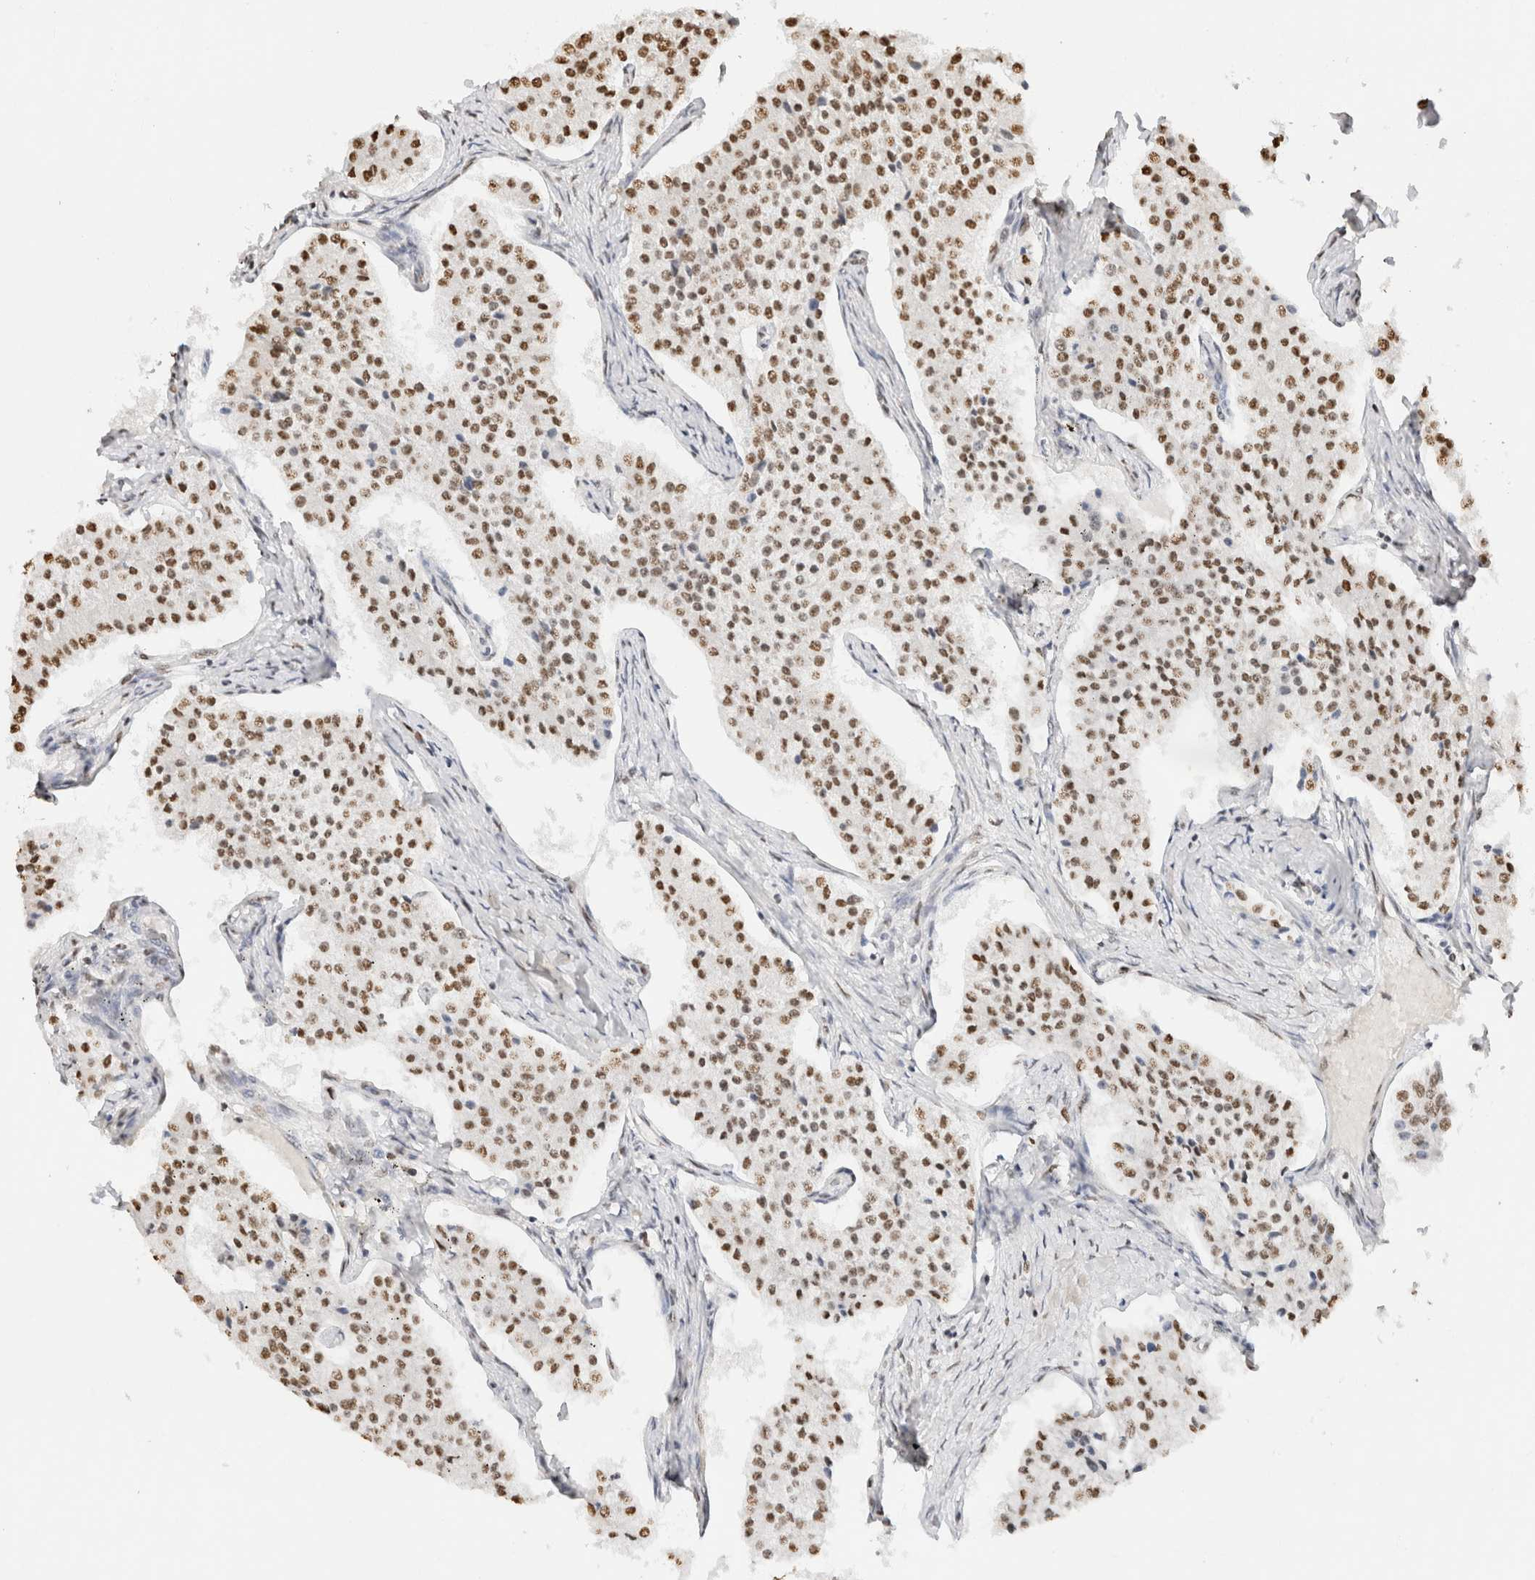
{"staining": {"intensity": "moderate", "quantity": ">75%", "location": "nuclear"}, "tissue": "carcinoid", "cell_type": "Tumor cells", "image_type": "cancer", "snomed": [{"axis": "morphology", "description": "Carcinoid, malignant, NOS"}, {"axis": "topography", "description": "Colon"}], "caption": "A brown stain highlights moderate nuclear staining of a protein in human carcinoid tumor cells. (Brightfield microscopy of DAB IHC at high magnification).", "gene": "SUPT3H", "patient": {"sex": "female", "age": 52}}